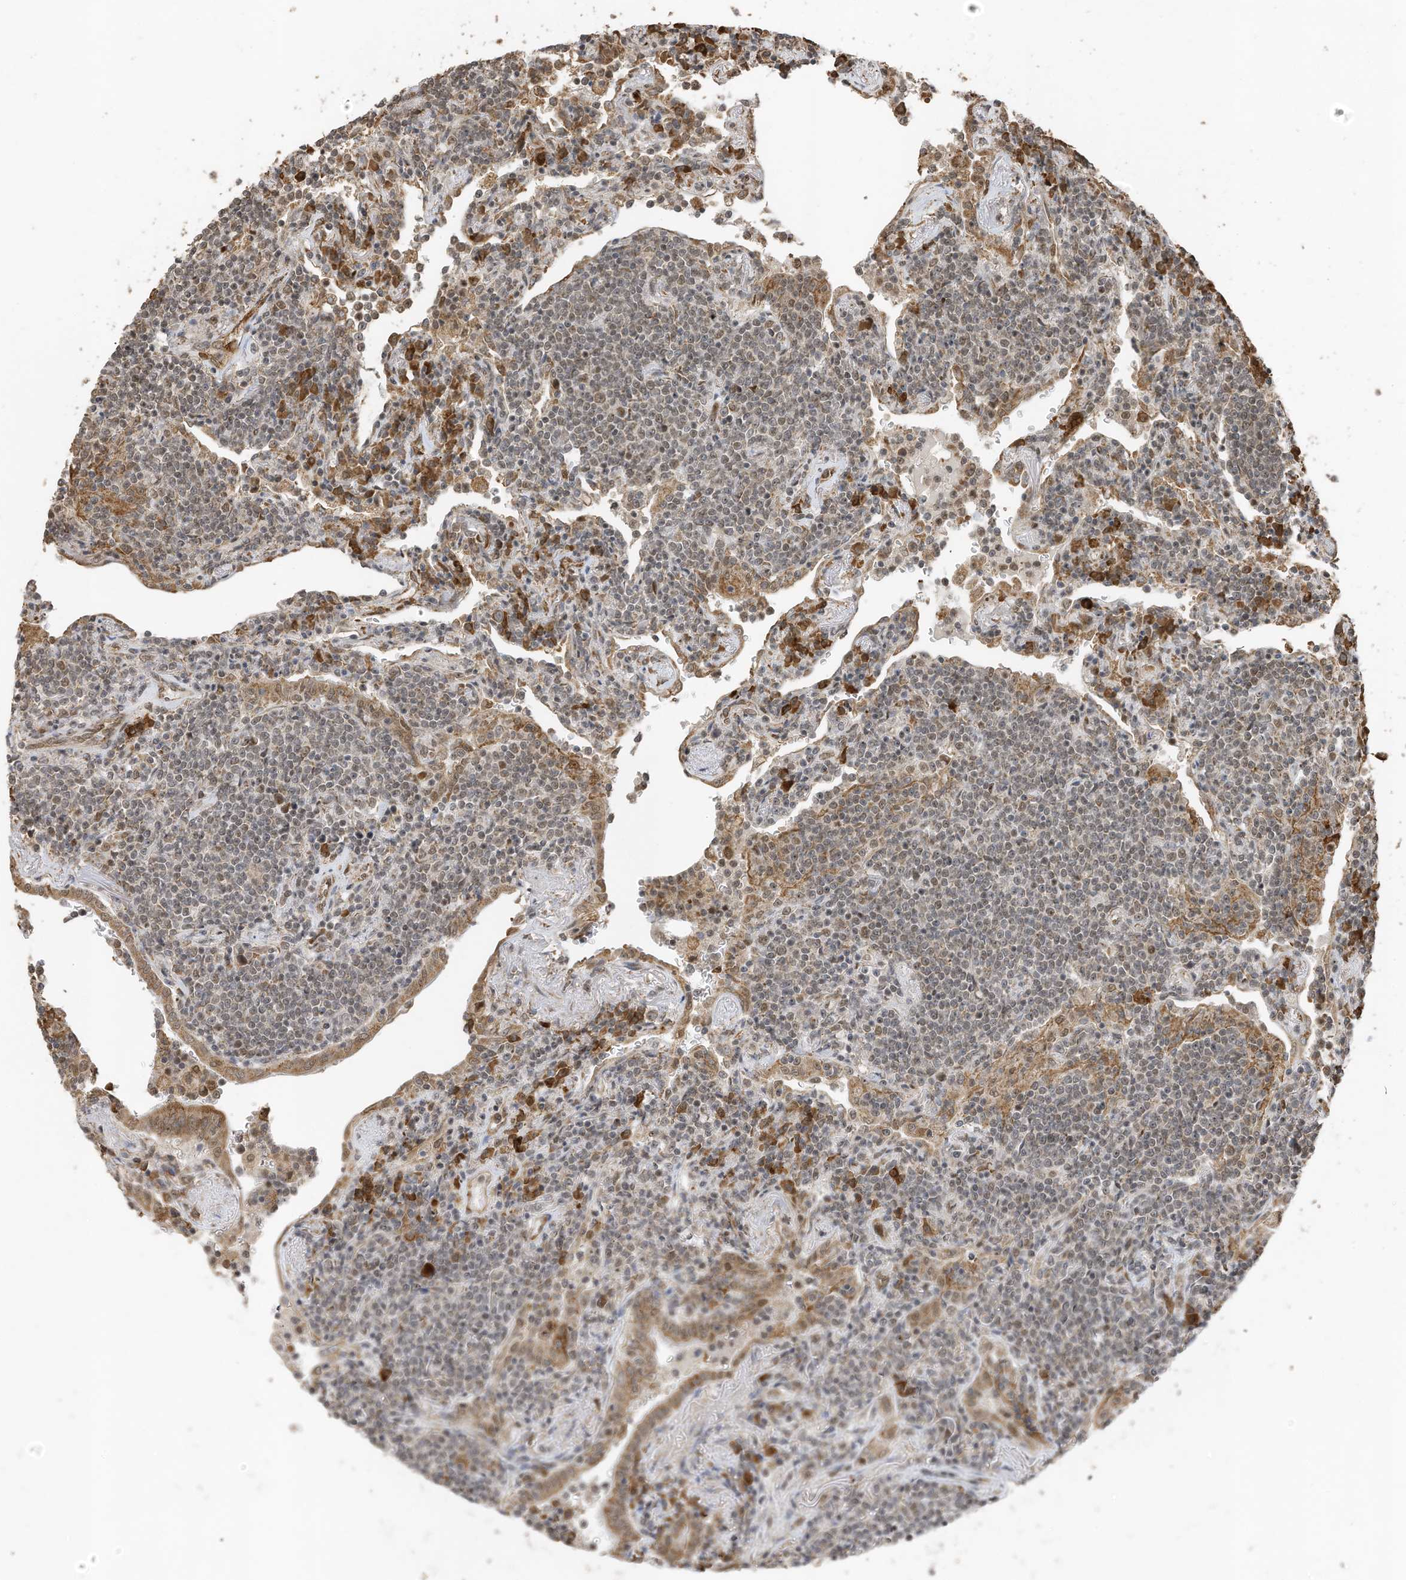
{"staining": {"intensity": "weak", "quantity": "<25%", "location": "cytoplasmic/membranous"}, "tissue": "lymphoma", "cell_type": "Tumor cells", "image_type": "cancer", "snomed": [{"axis": "morphology", "description": "Malignant lymphoma, non-Hodgkin's type, Low grade"}, {"axis": "topography", "description": "Lung"}], "caption": "A micrograph of human lymphoma is negative for staining in tumor cells.", "gene": "ERLEC1", "patient": {"sex": "female", "age": 71}}